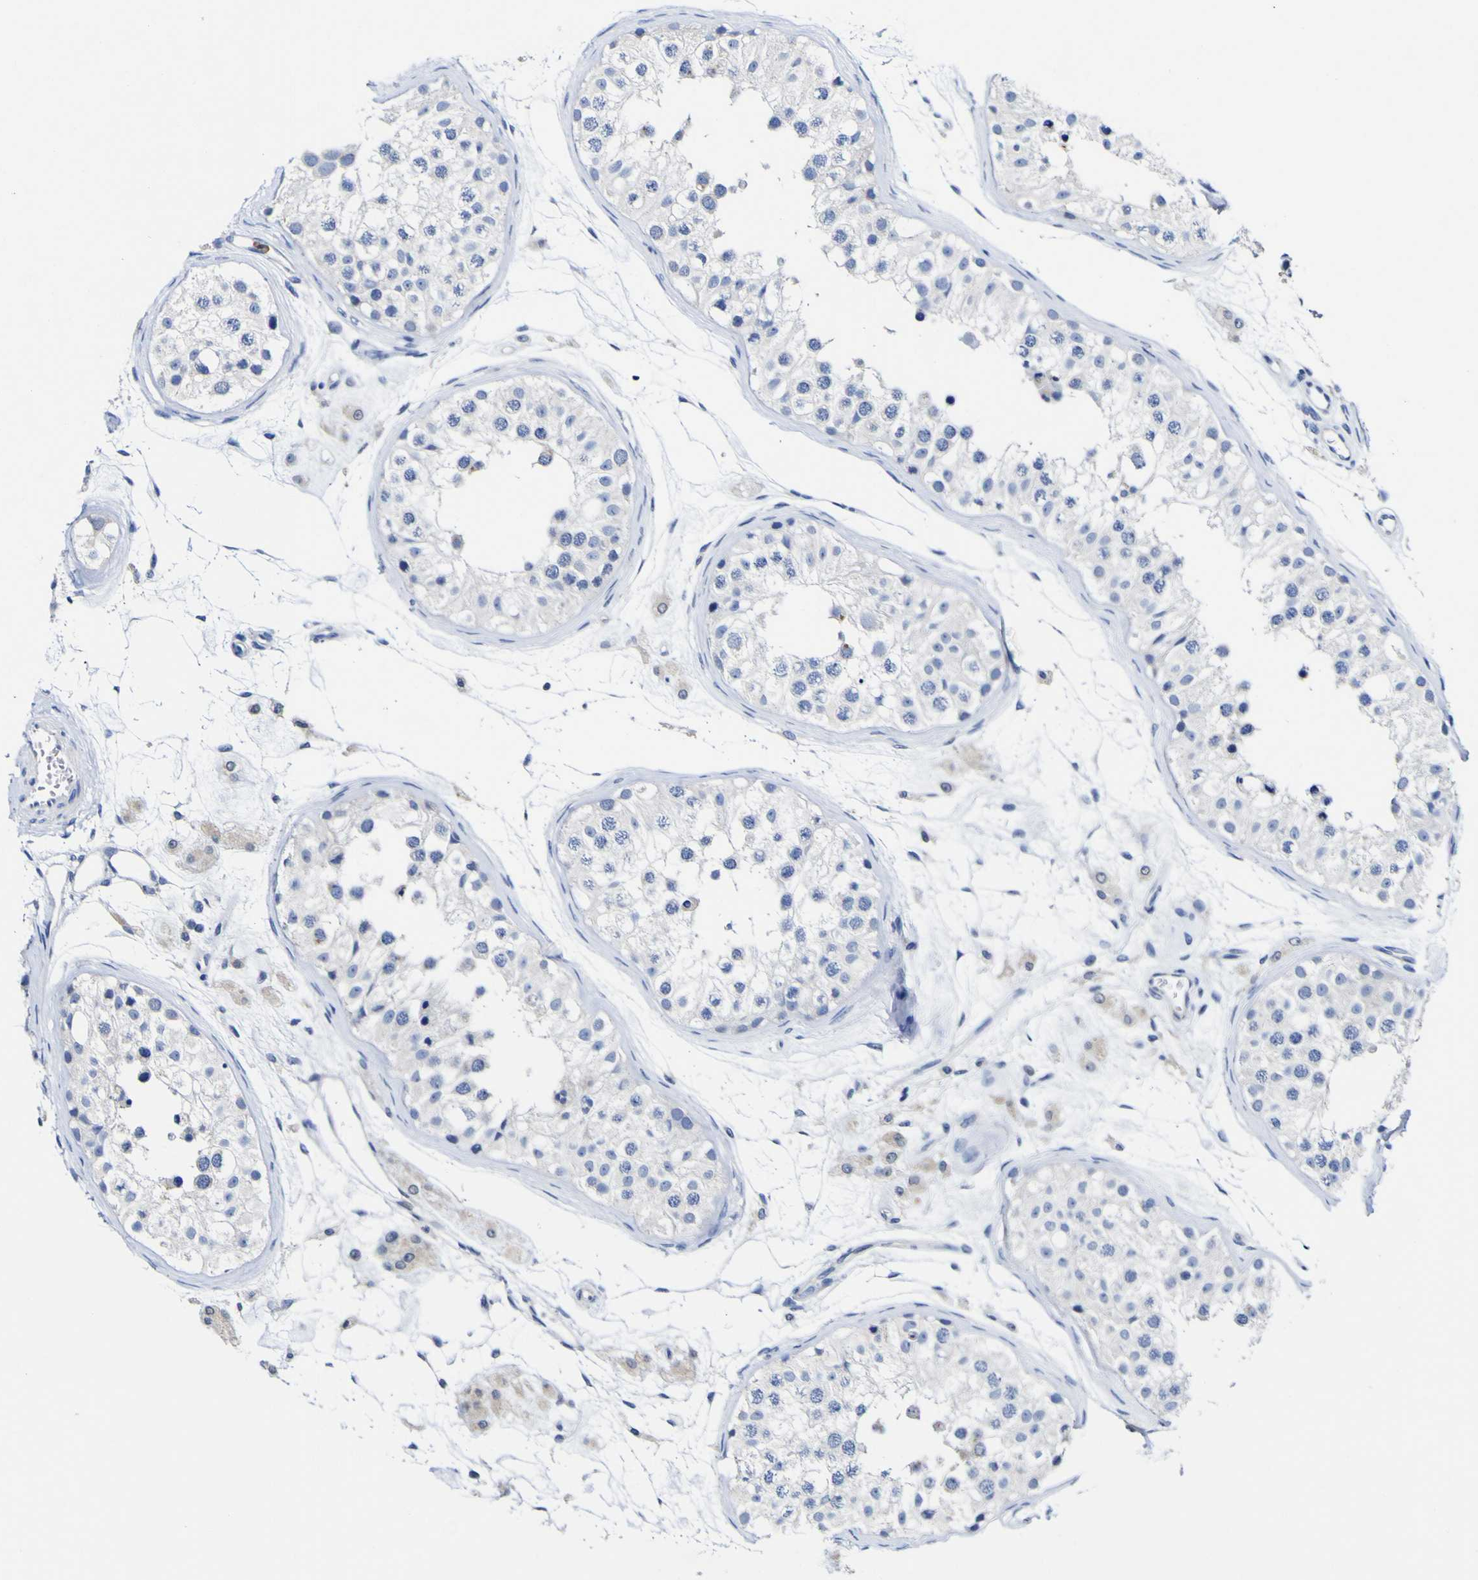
{"staining": {"intensity": "negative", "quantity": "none", "location": "none"}, "tissue": "testis", "cell_type": "Cells in seminiferous ducts", "image_type": "normal", "snomed": [{"axis": "morphology", "description": "Normal tissue, NOS"}, {"axis": "morphology", "description": "Adenocarcinoma, metastatic, NOS"}, {"axis": "topography", "description": "Testis"}], "caption": "This histopathology image is of benign testis stained with immunohistochemistry to label a protein in brown with the nuclei are counter-stained blue. There is no positivity in cells in seminiferous ducts. Brightfield microscopy of immunohistochemistry (IHC) stained with DAB (brown) and hematoxylin (blue), captured at high magnification.", "gene": "CASP6", "patient": {"sex": "male", "age": 26}}